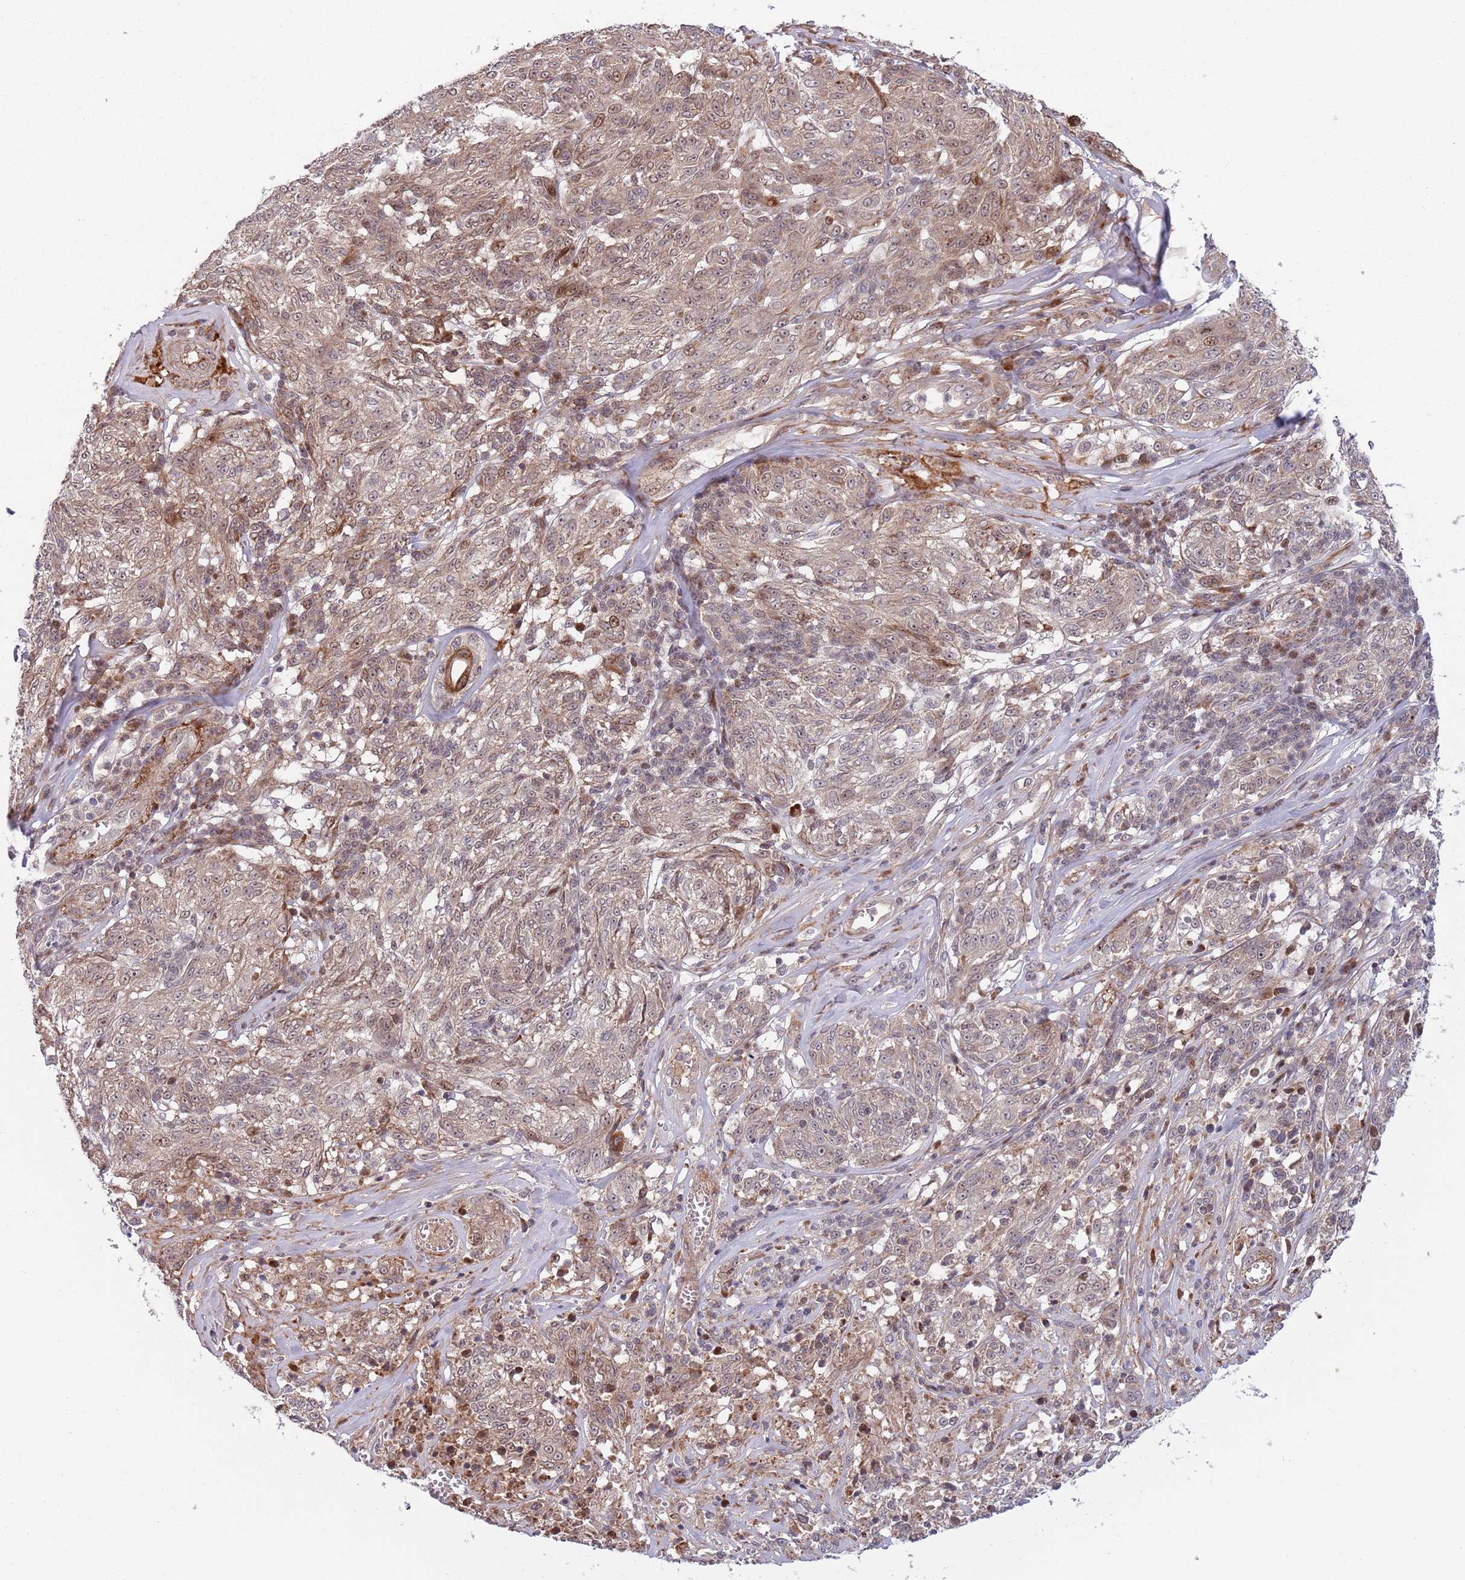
{"staining": {"intensity": "weak", "quantity": ">75%", "location": "cytoplasmic/membranous,nuclear"}, "tissue": "melanoma", "cell_type": "Tumor cells", "image_type": "cancer", "snomed": [{"axis": "morphology", "description": "Malignant melanoma, NOS"}, {"axis": "topography", "description": "Skin"}], "caption": "A brown stain shows weak cytoplasmic/membranous and nuclear expression of a protein in human malignant melanoma tumor cells. Using DAB (brown) and hematoxylin (blue) stains, captured at high magnification using brightfield microscopy.", "gene": "NT5DC4", "patient": {"sex": "female", "age": 63}}